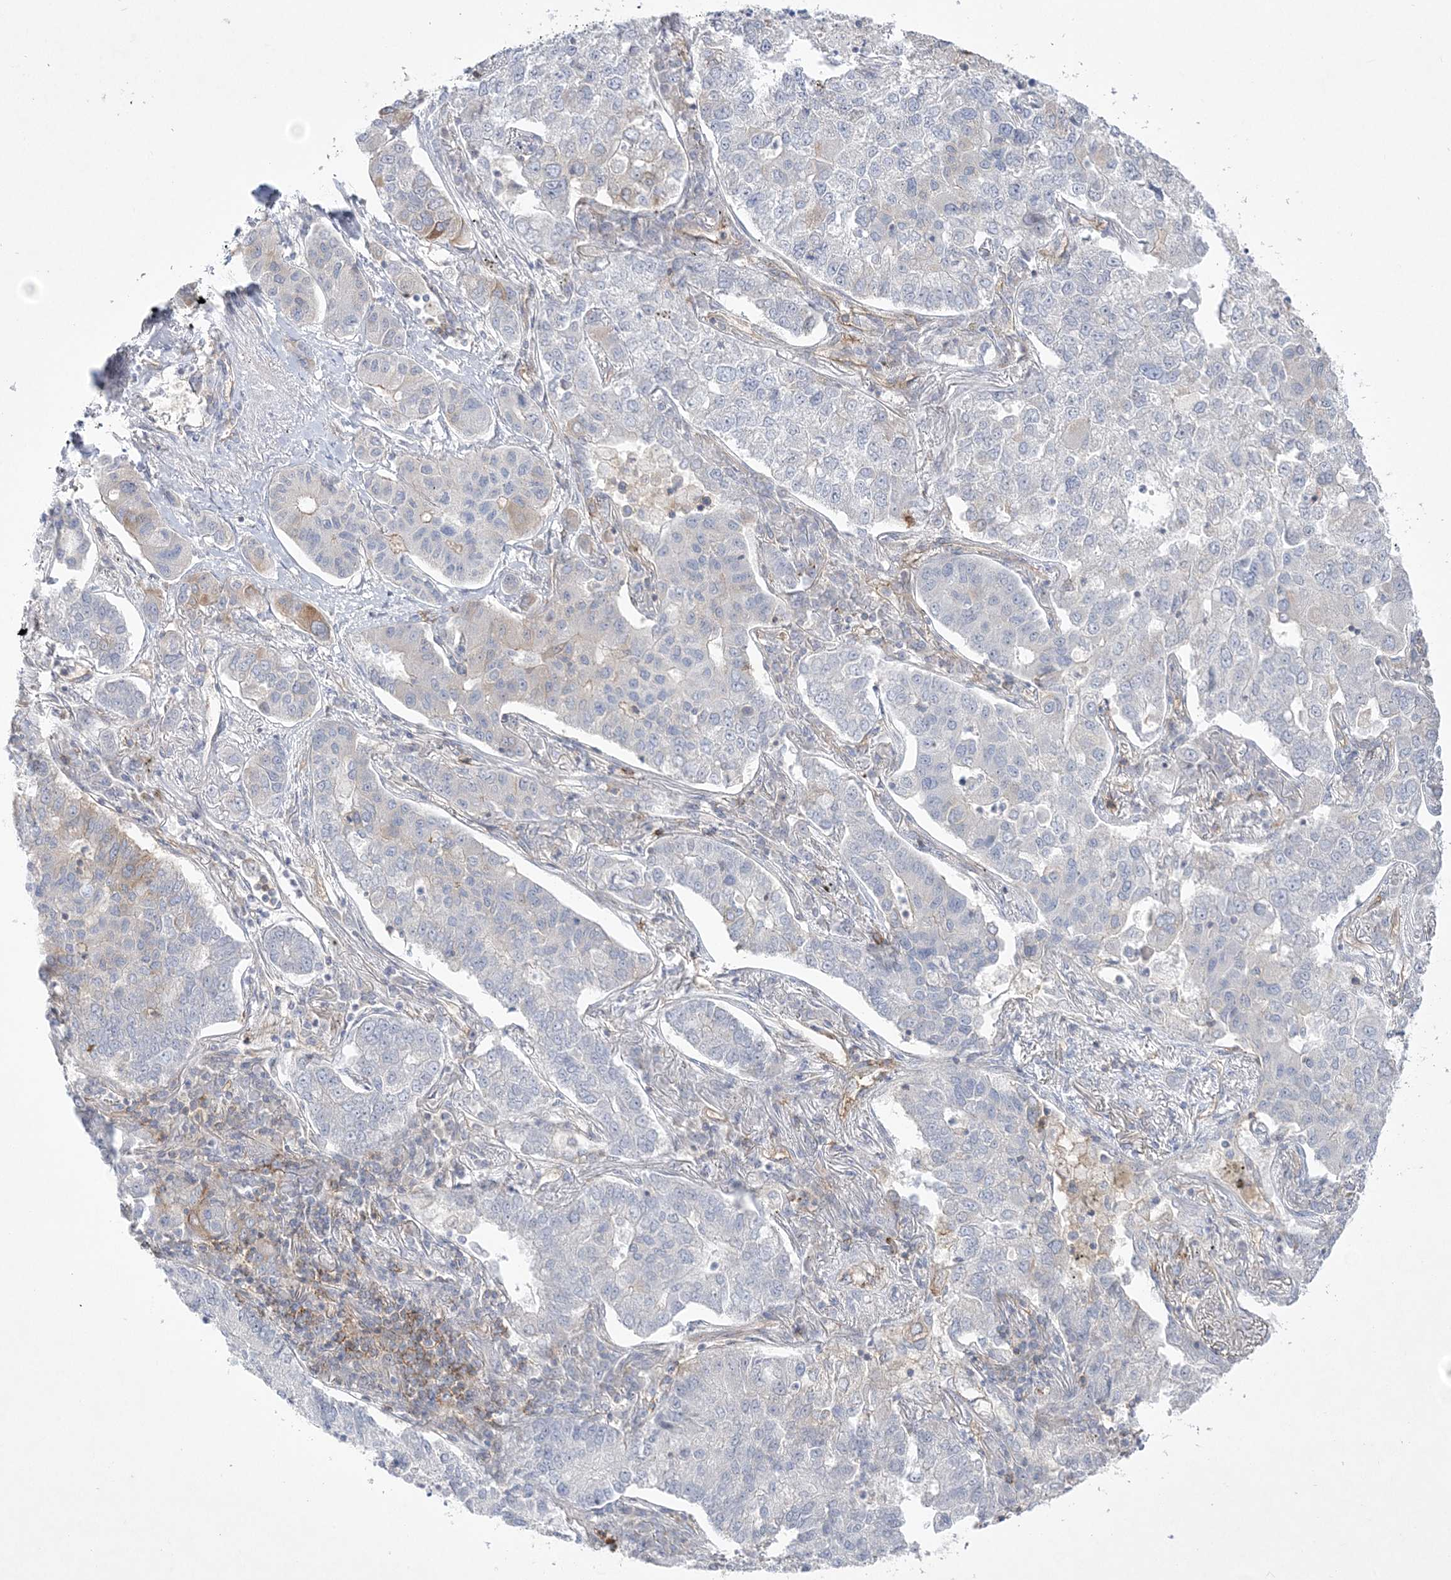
{"staining": {"intensity": "moderate", "quantity": "<25%", "location": "cytoplasmic/membranous"}, "tissue": "lung cancer", "cell_type": "Tumor cells", "image_type": "cancer", "snomed": [{"axis": "morphology", "description": "Adenocarcinoma, NOS"}, {"axis": "topography", "description": "Lung"}], "caption": "Protein staining of lung cancer (adenocarcinoma) tissue displays moderate cytoplasmic/membranous positivity in approximately <25% of tumor cells.", "gene": "ADAMTS12", "patient": {"sex": "male", "age": 49}}